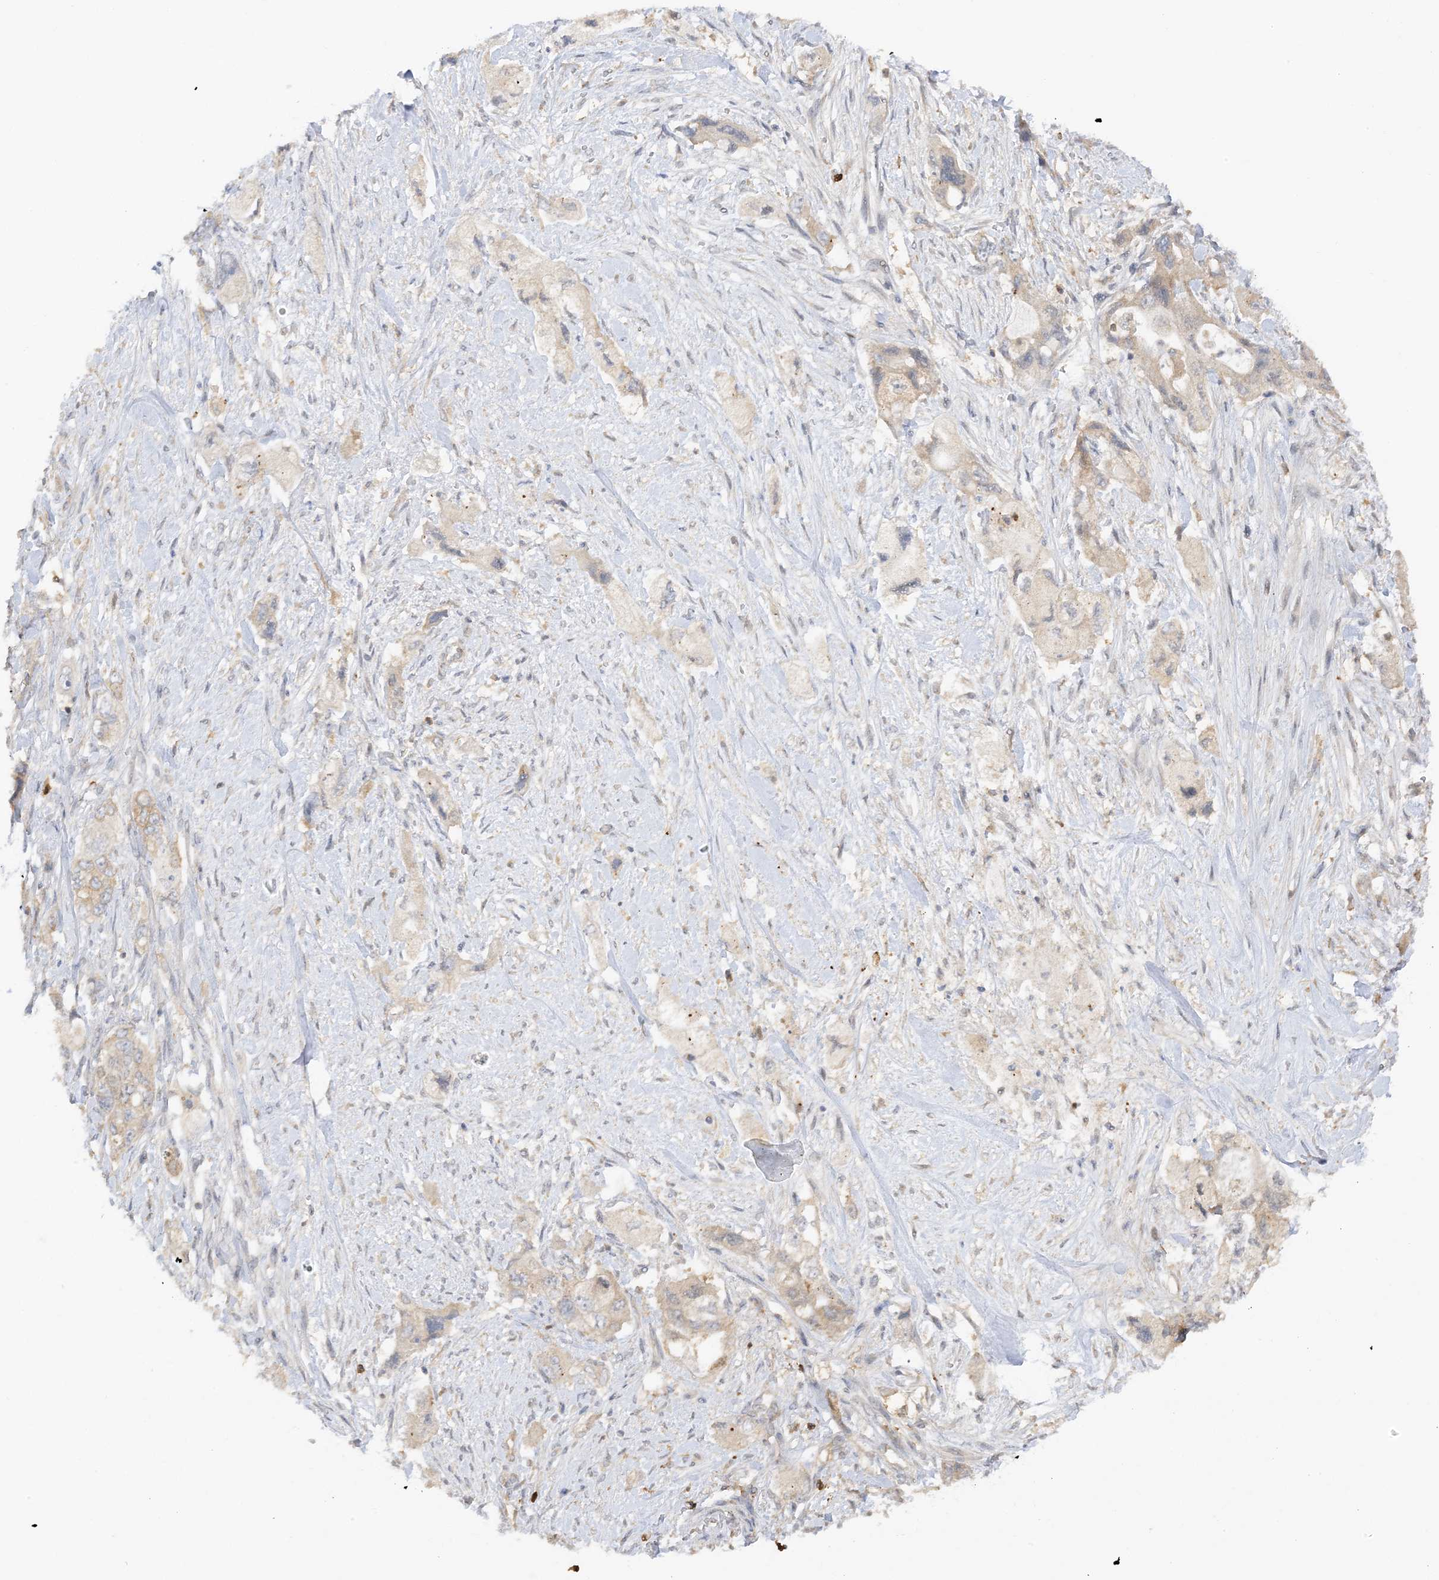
{"staining": {"intensity": "negative", "quantity": "none", "location": "none"}, "tissue": "pancreatic cancer", "cell_type": "Tumor cells", "image_type": "cancer", "snomed": [{"axis": "morphology", "description": "Adenocarcinoma, NOS"}, {"axis": "topography", "description": "Pancreas"}], "caption": "Immunohistochemical staining of human pancreatic adenocarcinoma reveals no significant expression in tumor cells.", "gene": "PHACTR2", "patient": {"sex": "female", "age": 73}}